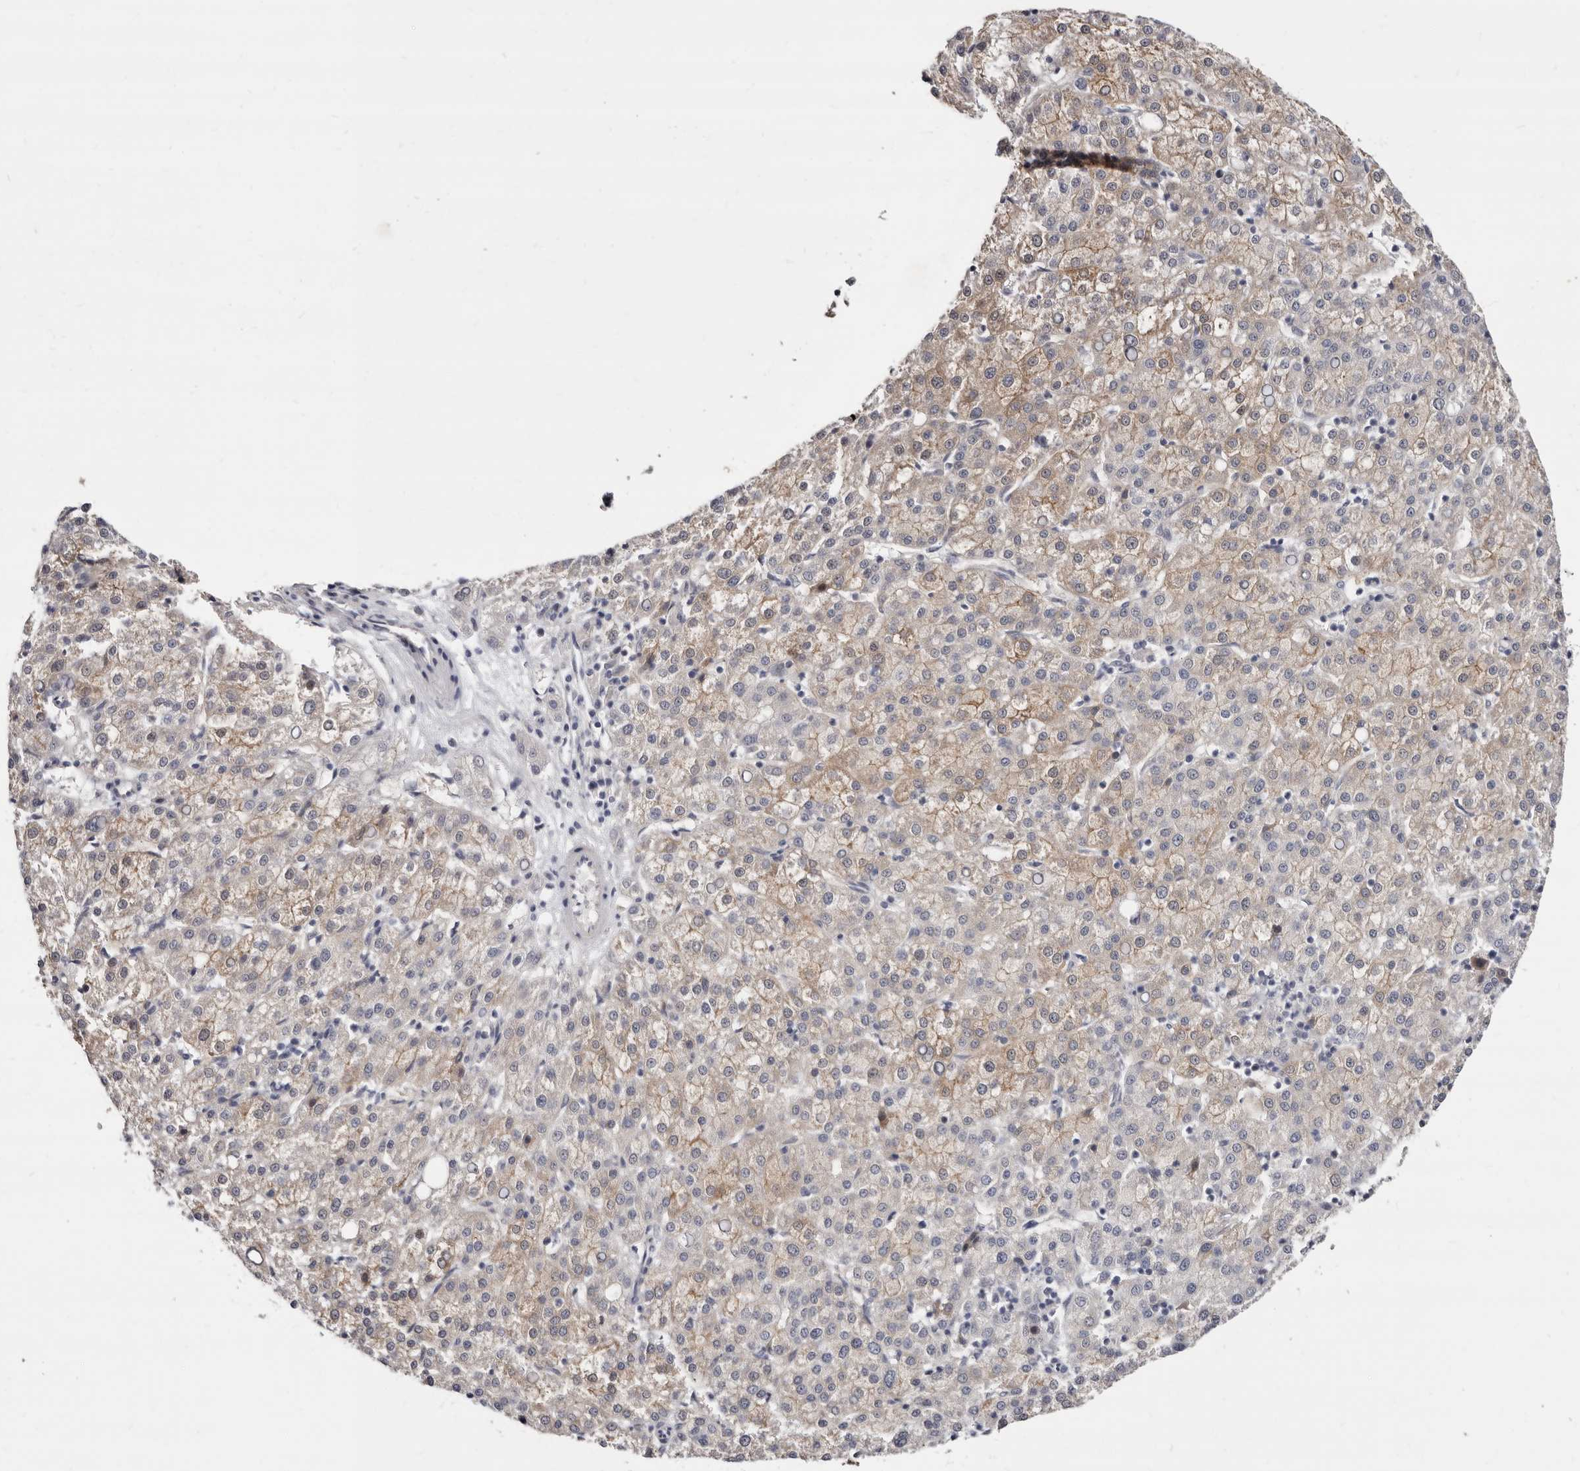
{"staining": {"intensity": "weak", "quantity": "25%-75%", "location": "cytoplasmic/membranous"}, "tissue": "liver cancer", "cell_type": "Tumor cells", "image_type": "cancer", "snomed": [{"axis": "morphology", "description": "Carcinoma, Hepatocellular, NOS"}, {"axis": "topography", "description": "Liver"}], "caption": "The immunohistochemical stain labels weak cytoplasmic/membranous staining in tumor cells of hepatocellular carcinoma (liver) tissue.", "gene": "KLHL4", "patient": {"sex": "female", "age": 58}}